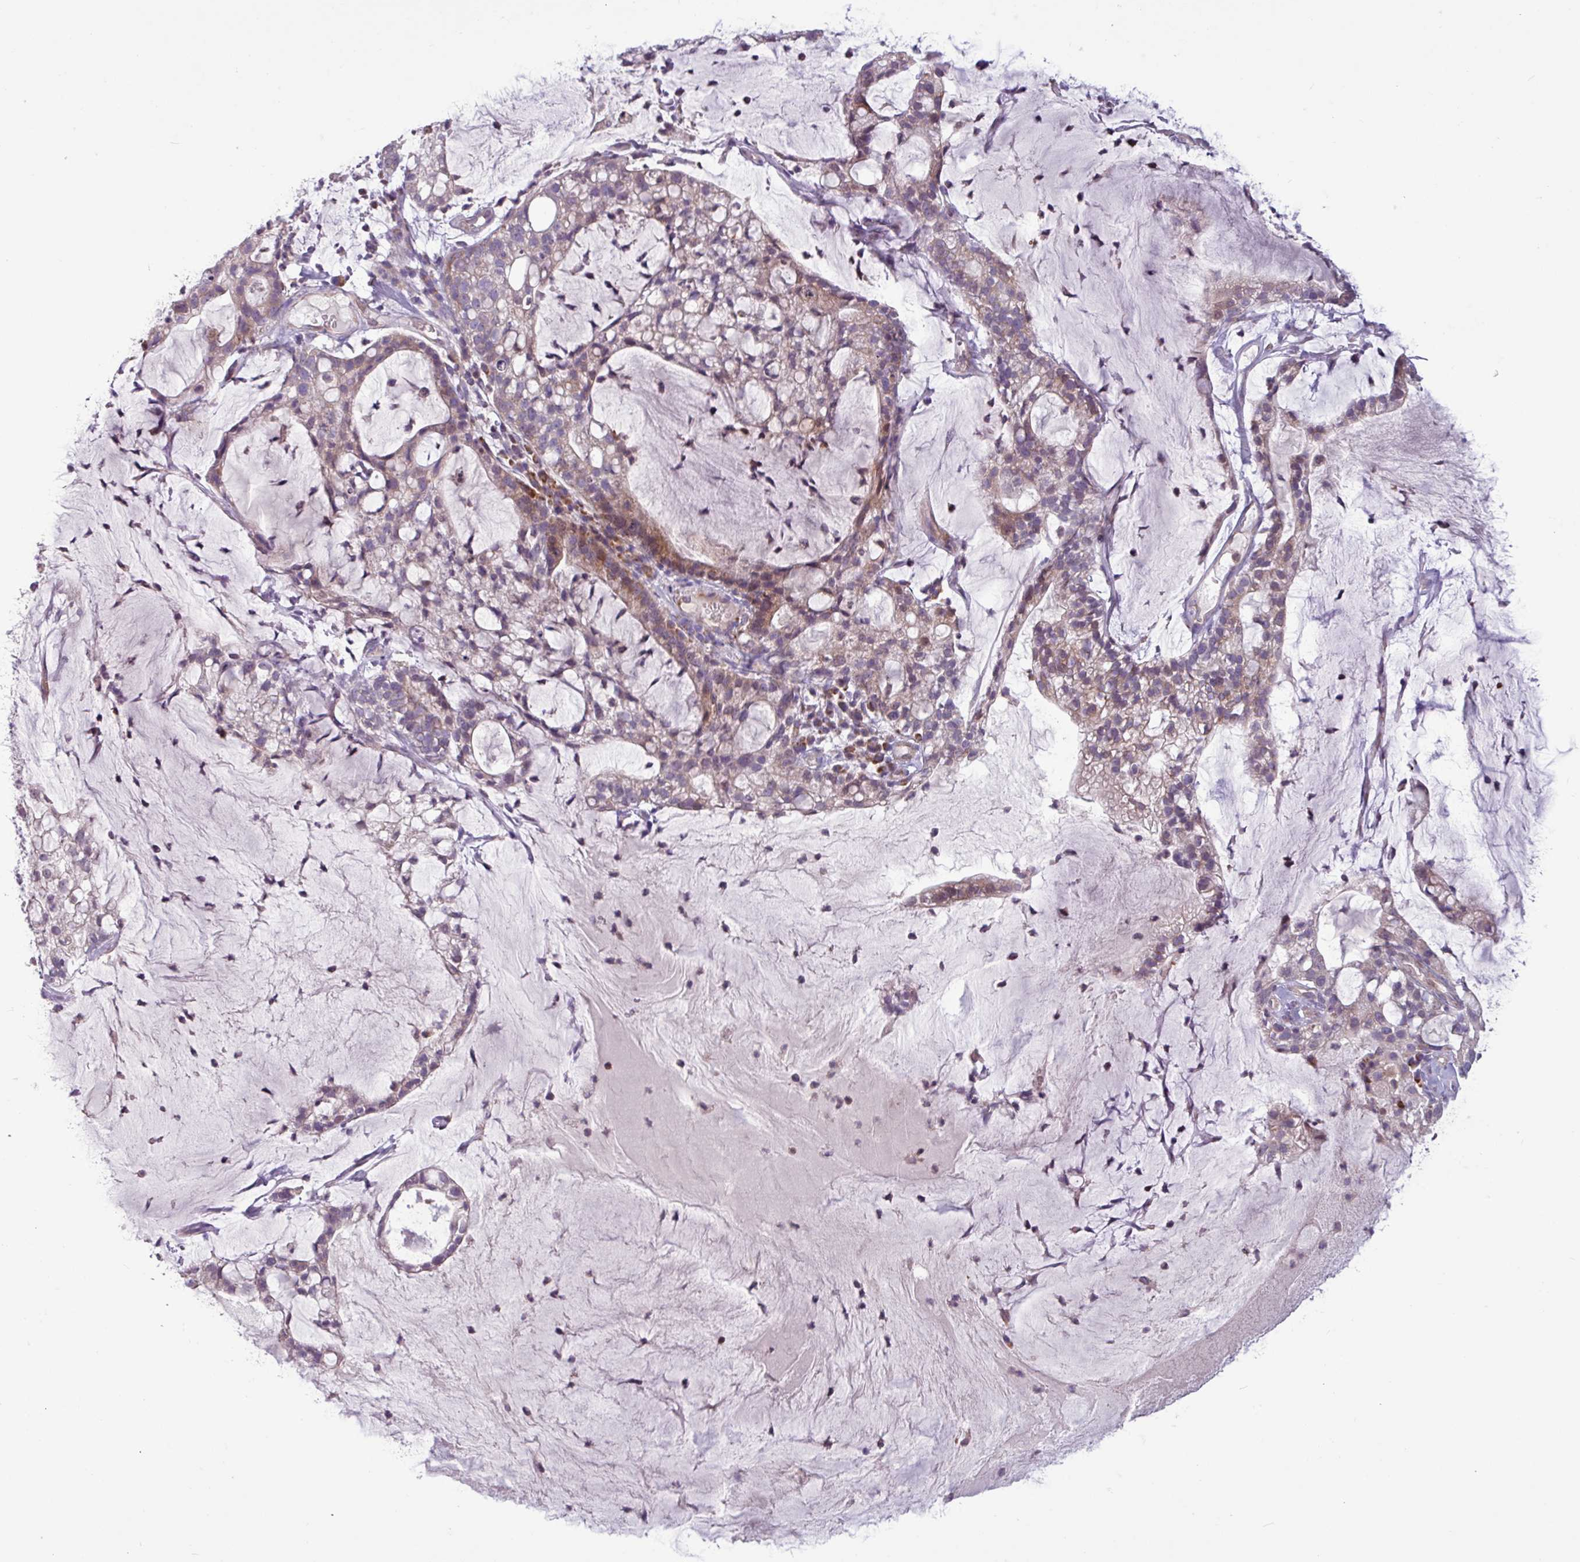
{"staining": {"intensity": "weak", "quantity": "25%-75%", "location": "cytoplasmic/membranous"}, "tissue": "cervical cancer", "cell_type": "Tumor cells", "image_type": "cancer", "snomed": [{"axis": "morphology", "description": "Adenocarcinoma, NOS"}, {"axis": "topography", "description": "Cervix"}], "caption": "Protein expression by immunohistochemistry demonstrates weak cytoplasmic/membranous positivity in about 25%-75% of tumor cells in cervical adenocarcinoma.", "gene": "SEC61G", "patient": {"sex": "female", "age": 41}}